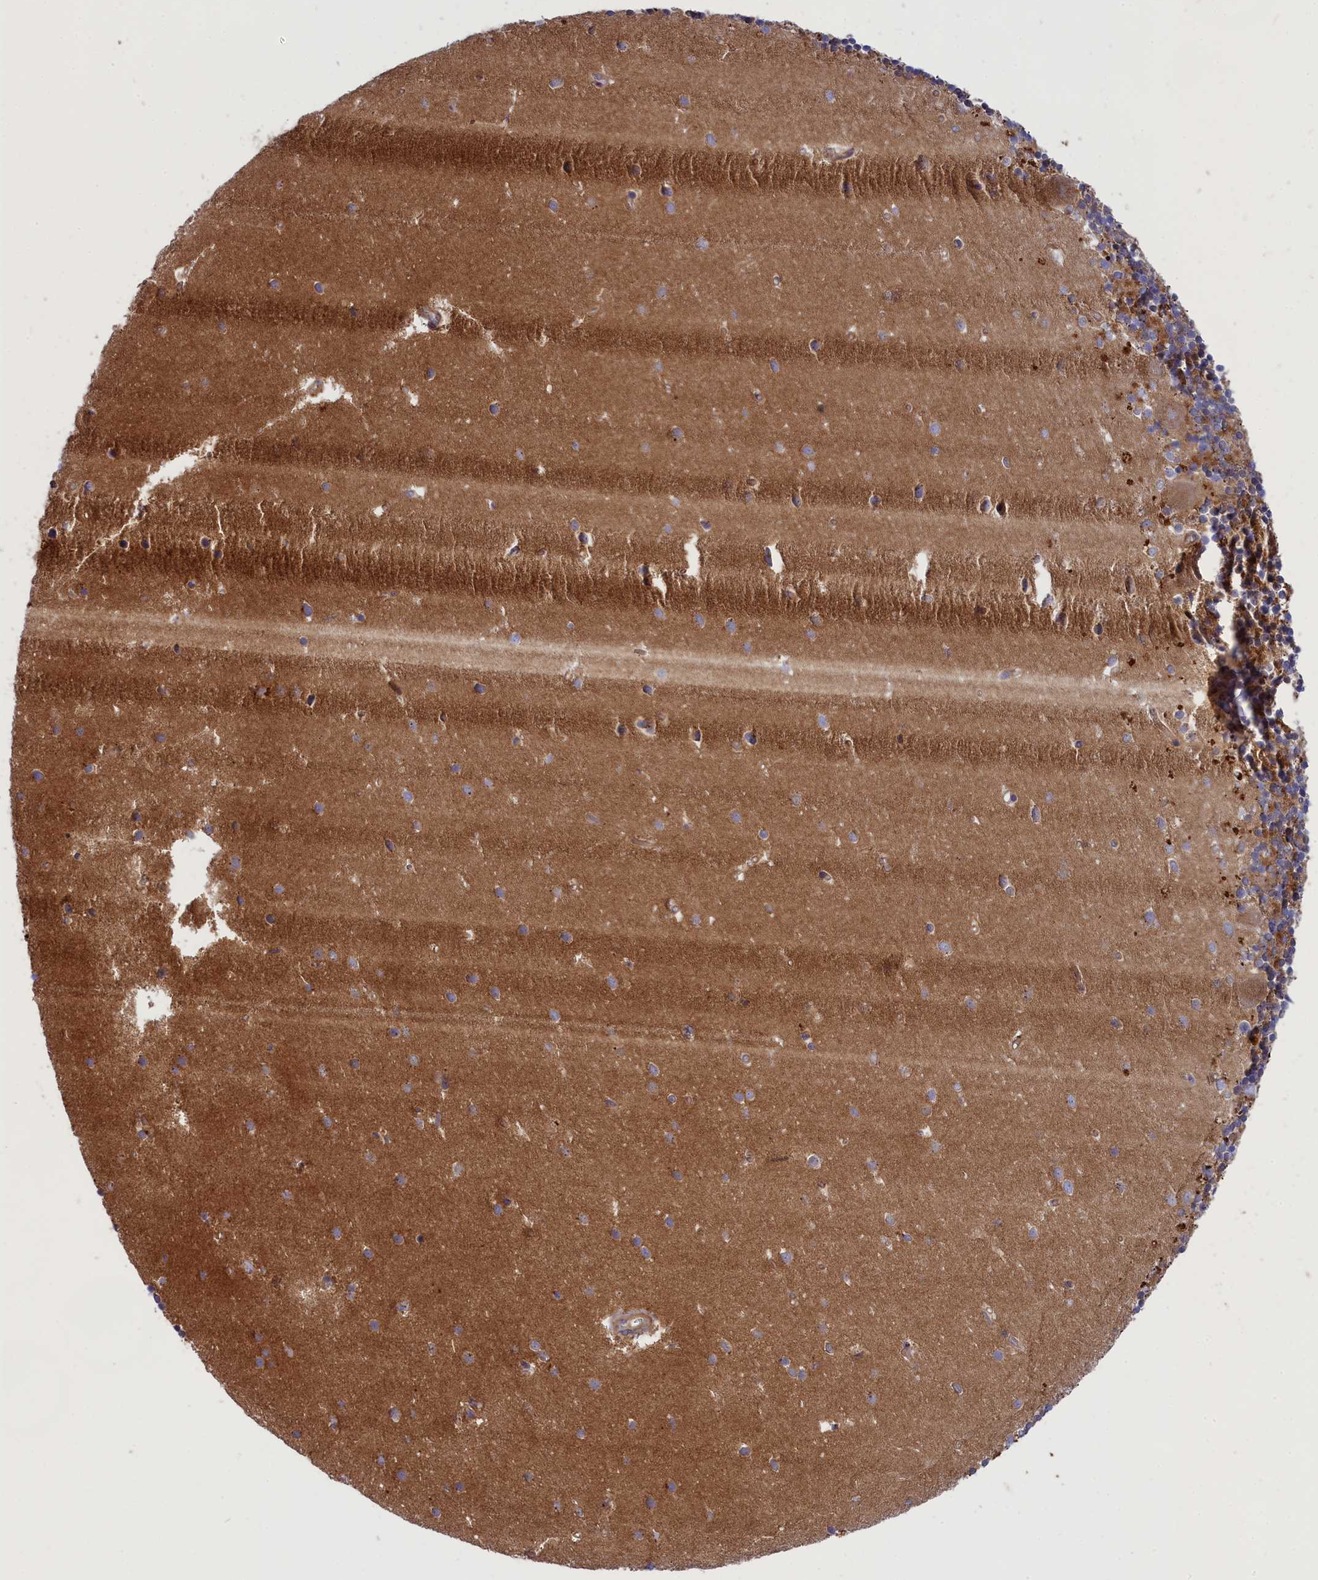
{"staining": {"intensity": "moderate", "quantity": ">75%", "location": "cytoplasmic/membranous"}, "tissue": "cerebellum", "cell_type": "Cells in granular layer", "image_type": "normal", "snomed": [{"axis": "morphology", "description": "Normal tissue, NOS"}, {"axis": "topography", "description": "Cerebellum"}], "caption": "Cells in granular layer reveal medium levels of moderate cytoplasmic/membranous positivity in approximately >75% of cells in unremarkable human cerebellum.", "gene": "SCAMP4", "patient": {"sex": "male", "age": 54}}